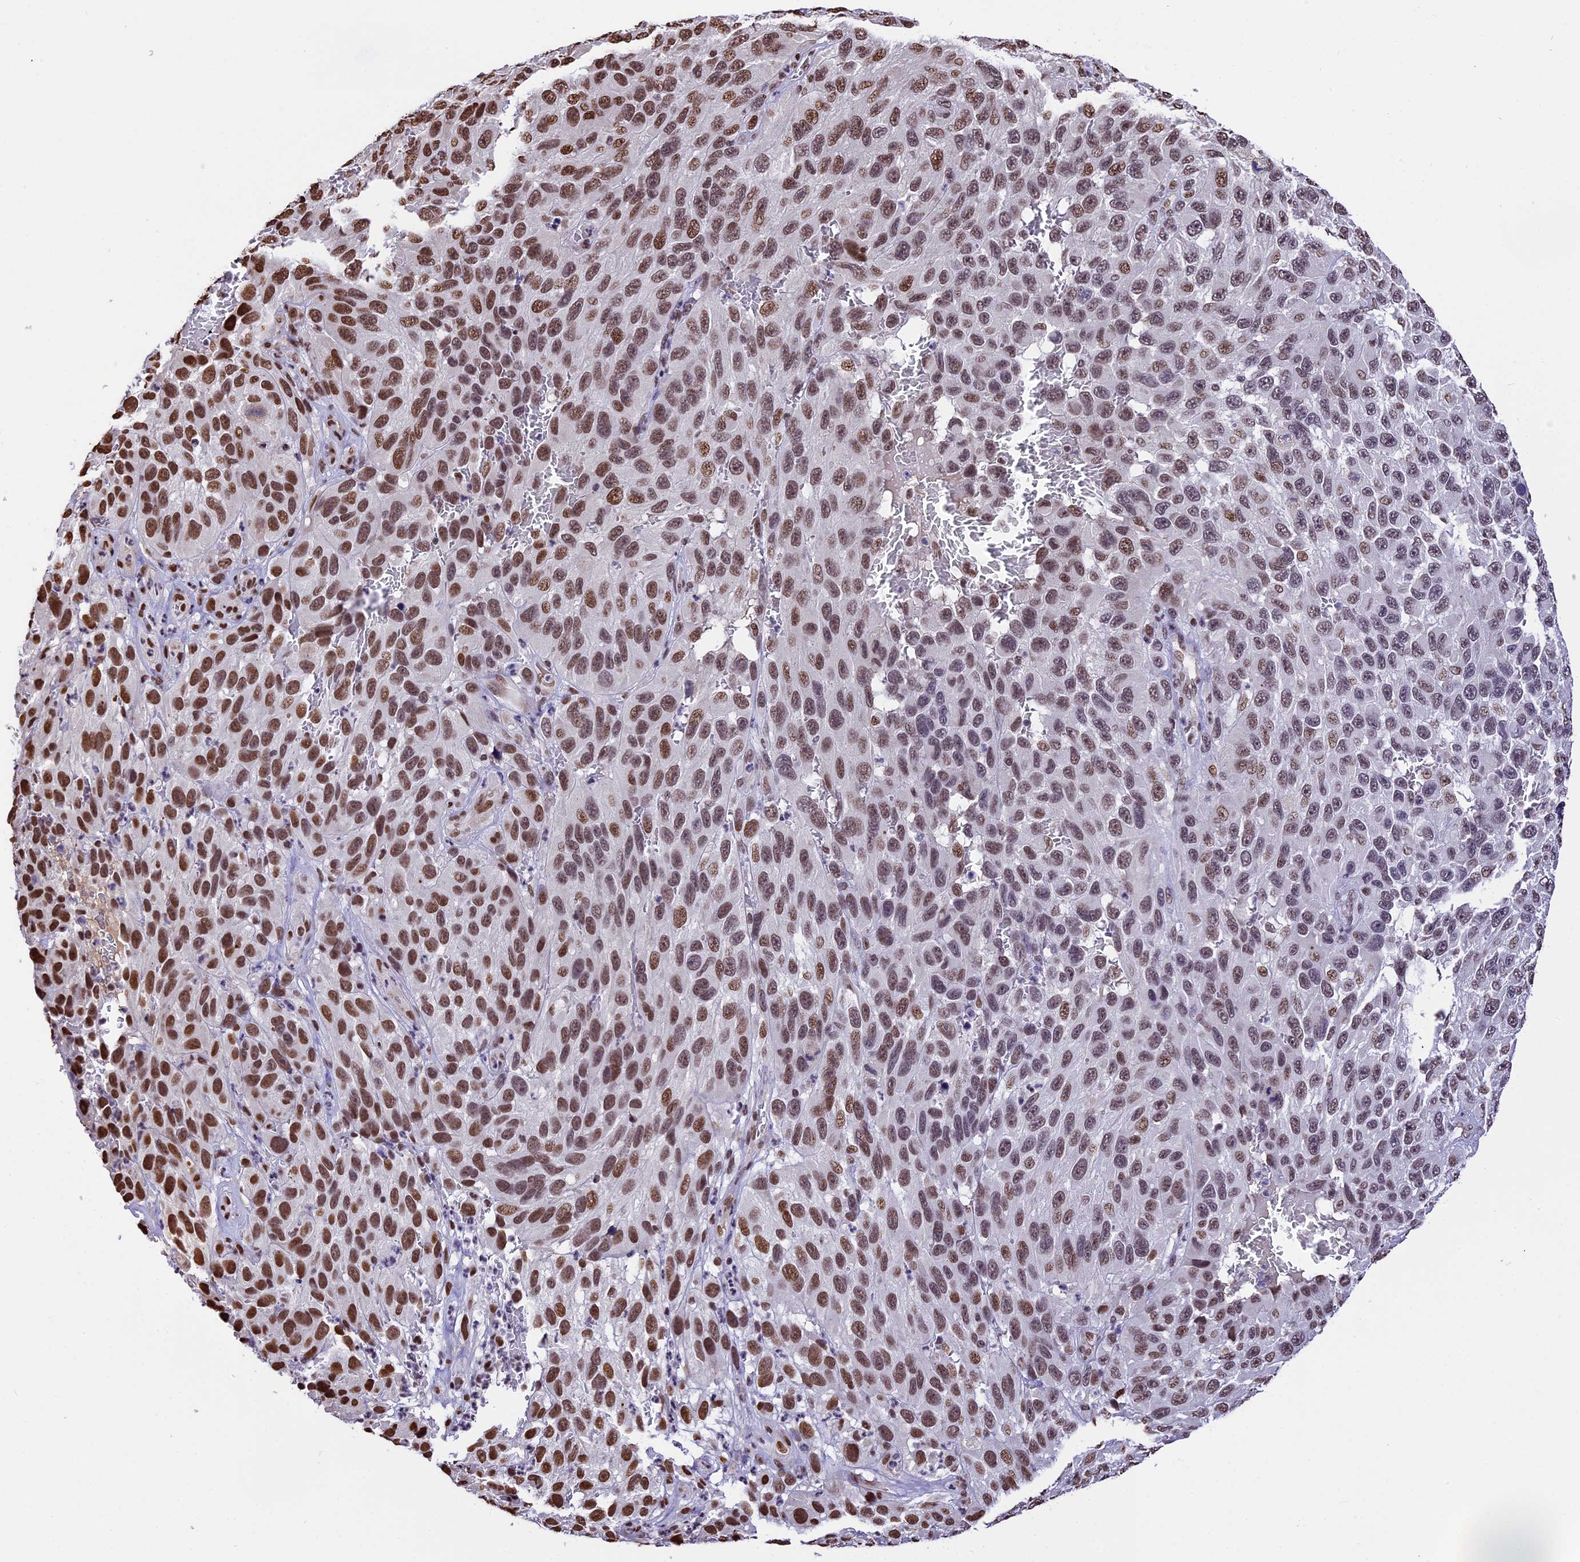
{"staining": {"intensity": "strong", "quantity": ">75%", "location": "nuclear"}, "tissue": "melanoma", "cell_type": "Tumor cells", "image_type": "cancer", "snomed": [{"axis": "morphology", "description": "Malignant melanoma, NOS"}, {"axis": "topography", "description": "Skin"}], "caption": "Protein analysis of malignant melanoma tissue shows strong nuclear expression in about >75% of tumor cells.", "gene": "POLR3E", "patient": {"sex": "female", "age": 96}}